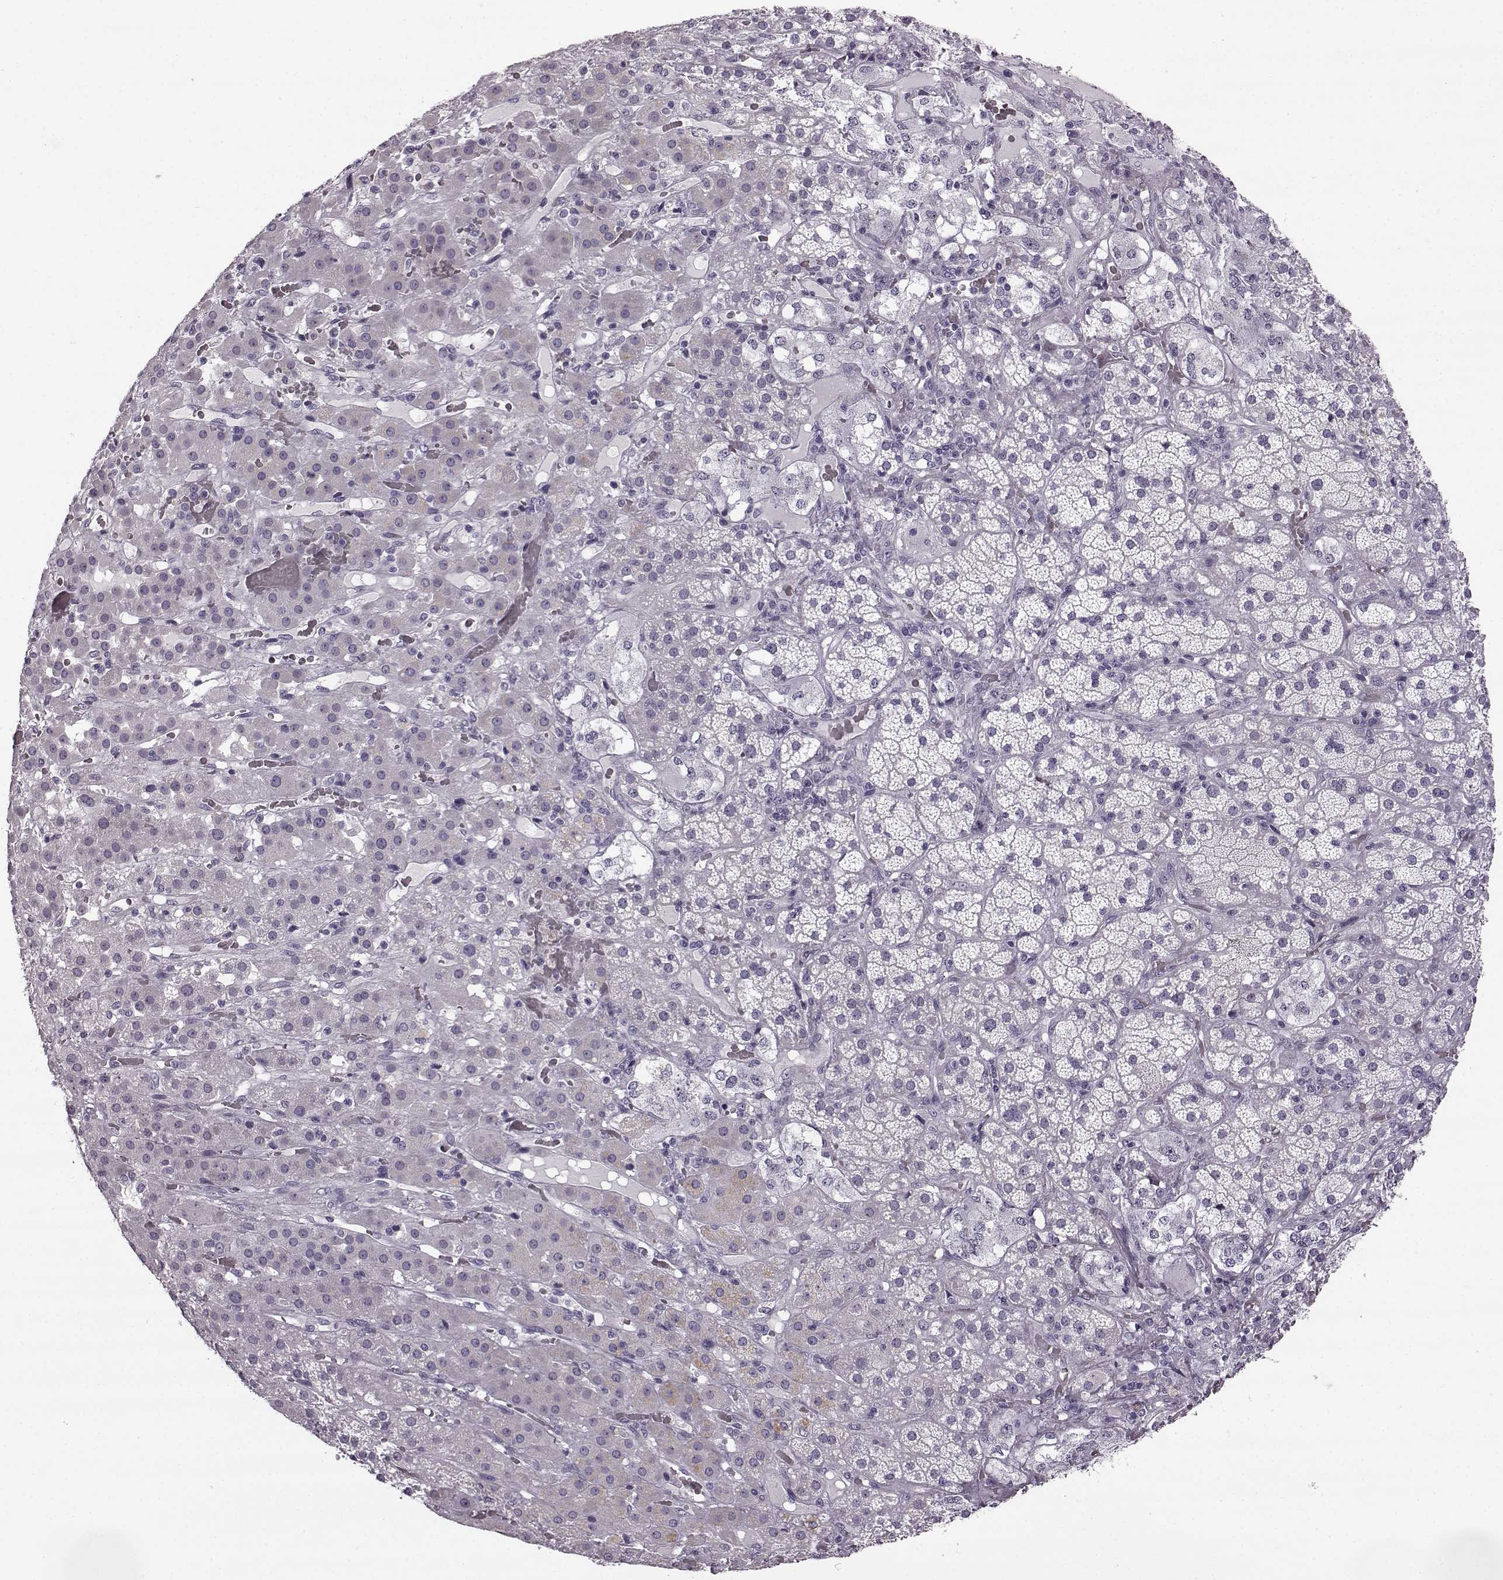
{"staining": {"intensity": "negative", "quantity": "none", "location": "none"}, "tissue": "adrenal gland", "cell_type": "Glandular cells", "image_type": "normal", "snomed": [{"axis": "morphology", "description": "Normal tissue, NOS"}, {"axis": "topography", "description": "Adrenal gland"}], "caption": "An immunohistochemistry photomicrograph of unremarkable adrenal gland is shown. There is no staining in glandular cells of adrenal gland. The staining is performed using DAB brown chromogen with nuclei counter-stained in using hematoxylin.", "gene": "ODAD4", "patient": {"sex": "male", "age": 57}}